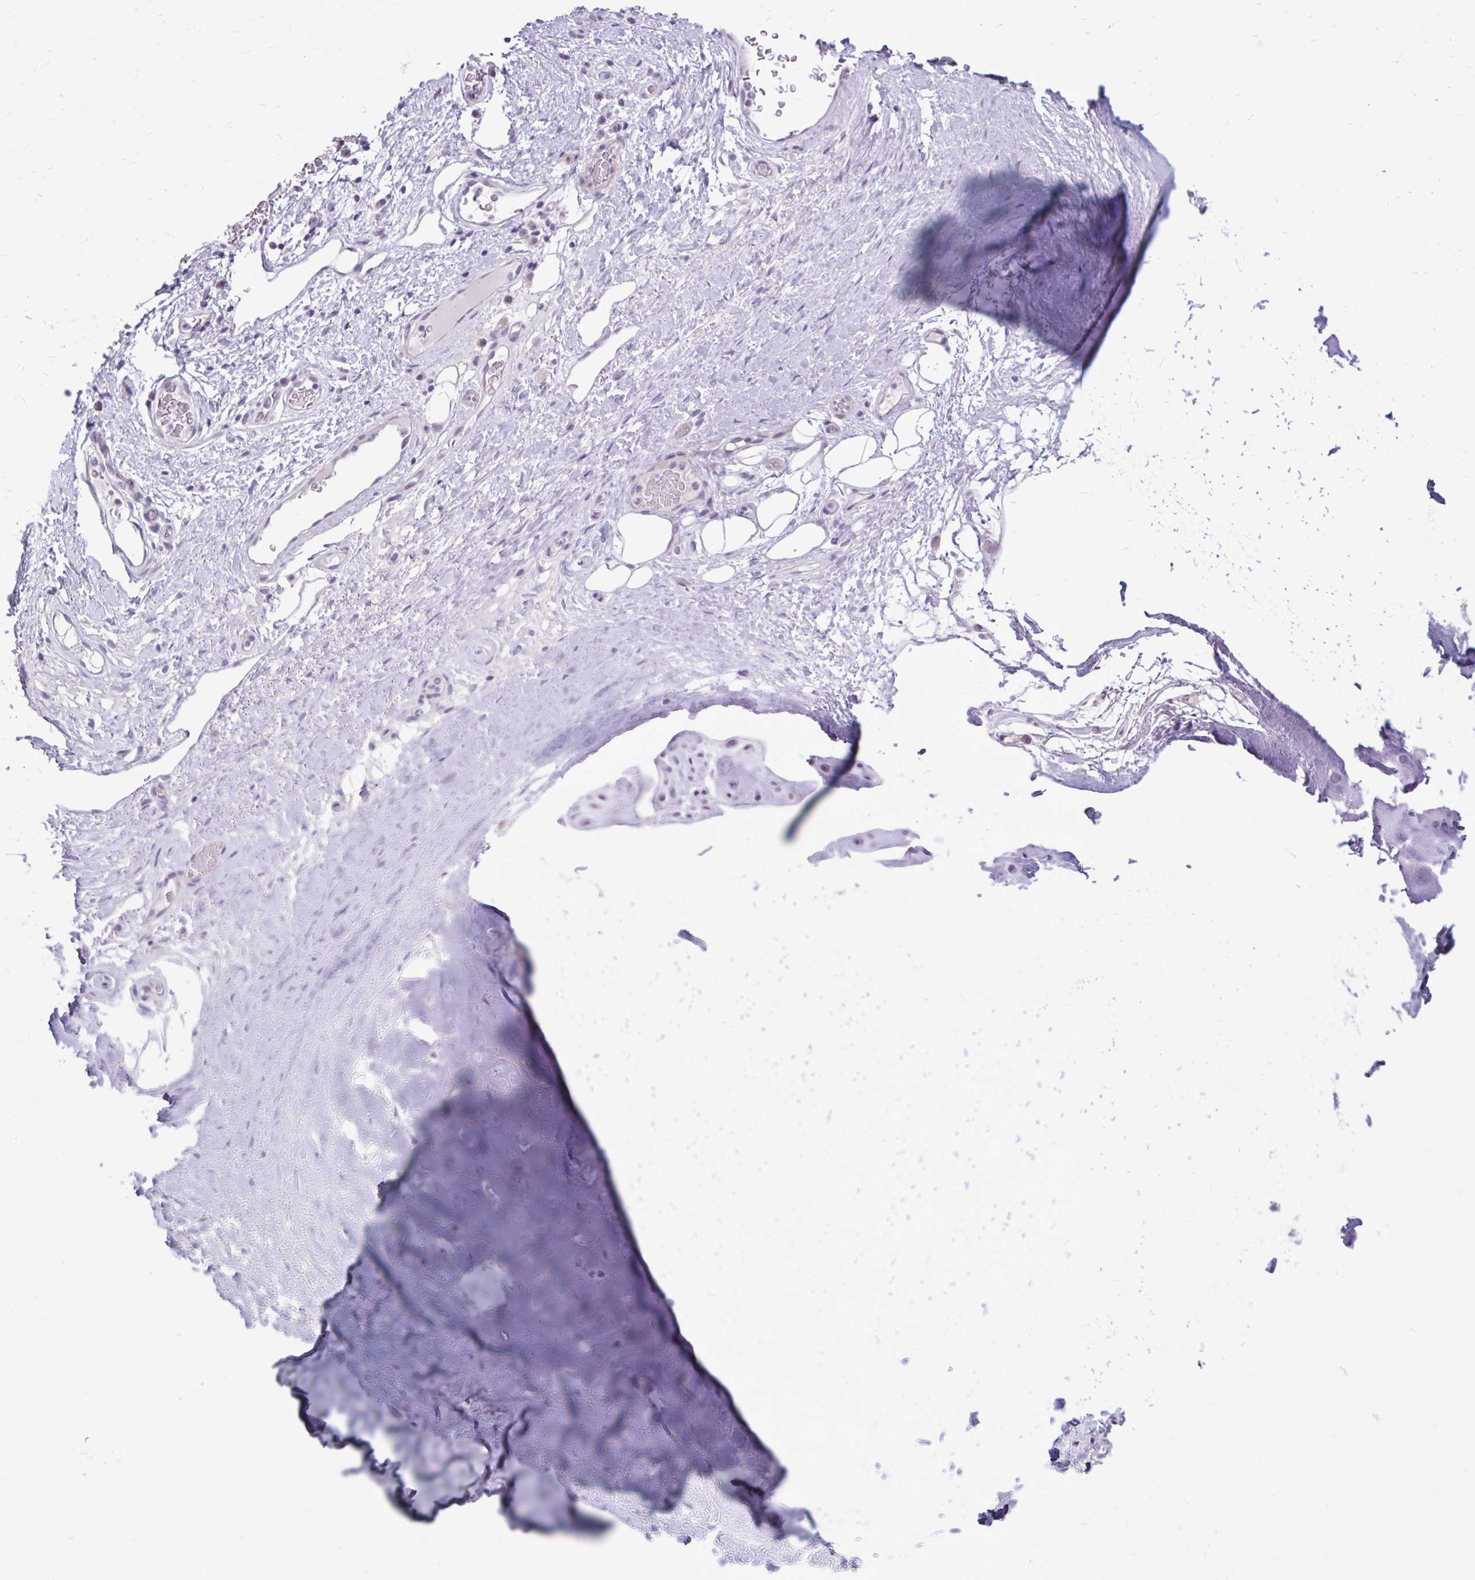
{"staining": {"intensity": "negative", "quantity": "none", "location": "none"}, "tissue": "adipose tissue", "cell_type": "Adipocytes", "image_type": "normal", "snomed": [{"axis": "morphology", "description": "Normal tissue, NOS"}, {"axis": "topography", "description": "Lymph node"}, {"axis": "topography", "description": "Cartilage tissue"}, {"axis": "topography", "description": "Nasopharynx"}], "caption": "High magnification brightfield microscopy of benign adipose tissue stained with DAB (brown) and counterstained with hematoxylin (blue): adipocytes show no significant positivity.", "gene": "MSMO1", "patient": {"sex": "male", "age": 63}}